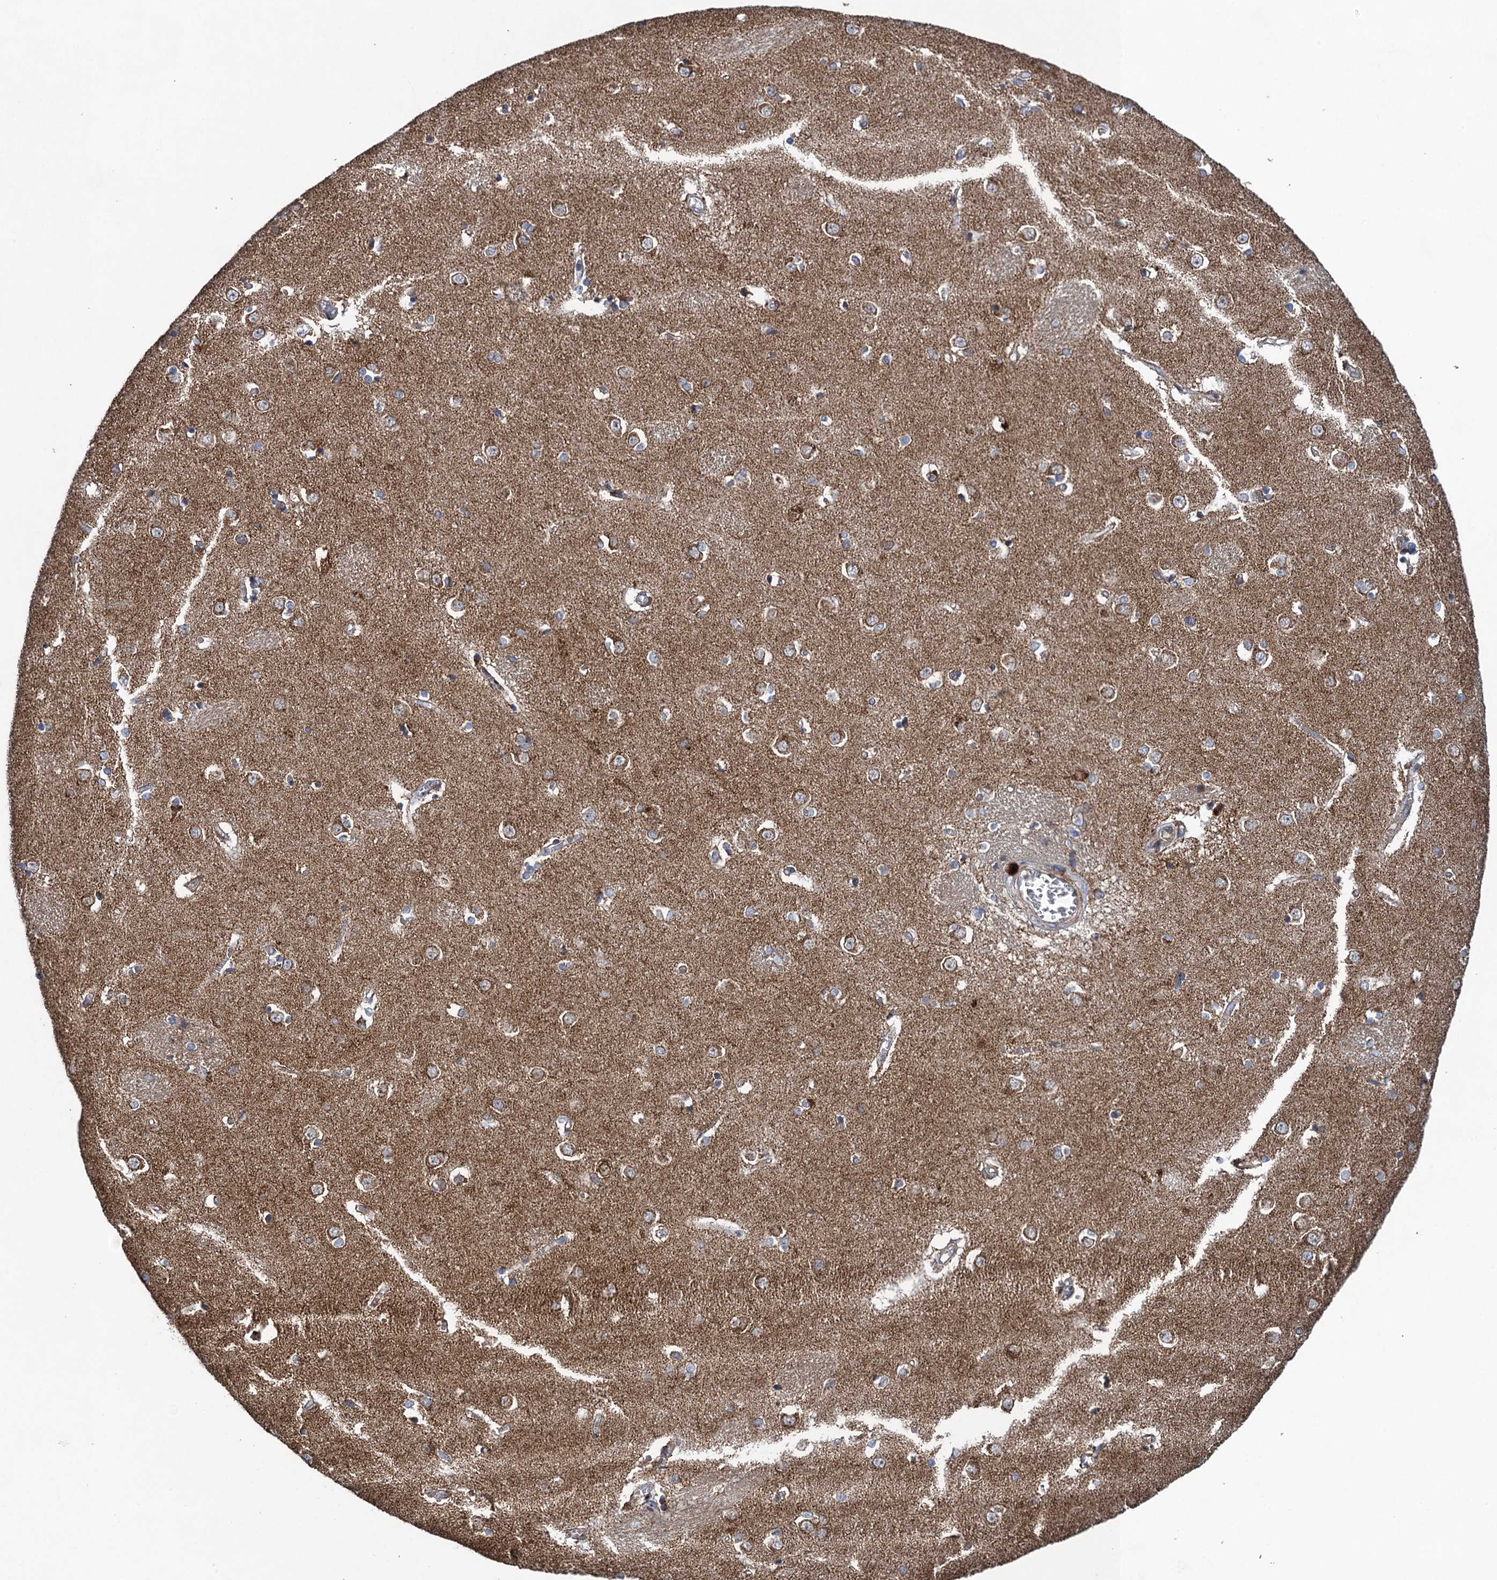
{"staining": {"intensity": "moderate", "quantity": "<25%", "location": "cytoplasmic/membranous"}, "tissue": "caudate", "cell_type": "Glial cells", "image_type": "normal", "snomed": [{"axis": "morphology", "description": "Normal tissue, NOS"}, {"axis": "topography", "description": "Lateral ventricle wall"}], "caption": "Immunohistochemistry (IHC) histopathology image of normal caudate stained for a protein (brown), which demonstrates low levels of moderate cytoplasmic/membranous positivity in approximately <25% of glial cells.", "gene": "TXNDC11", "patient": {"sex": "male", "age": 37}}